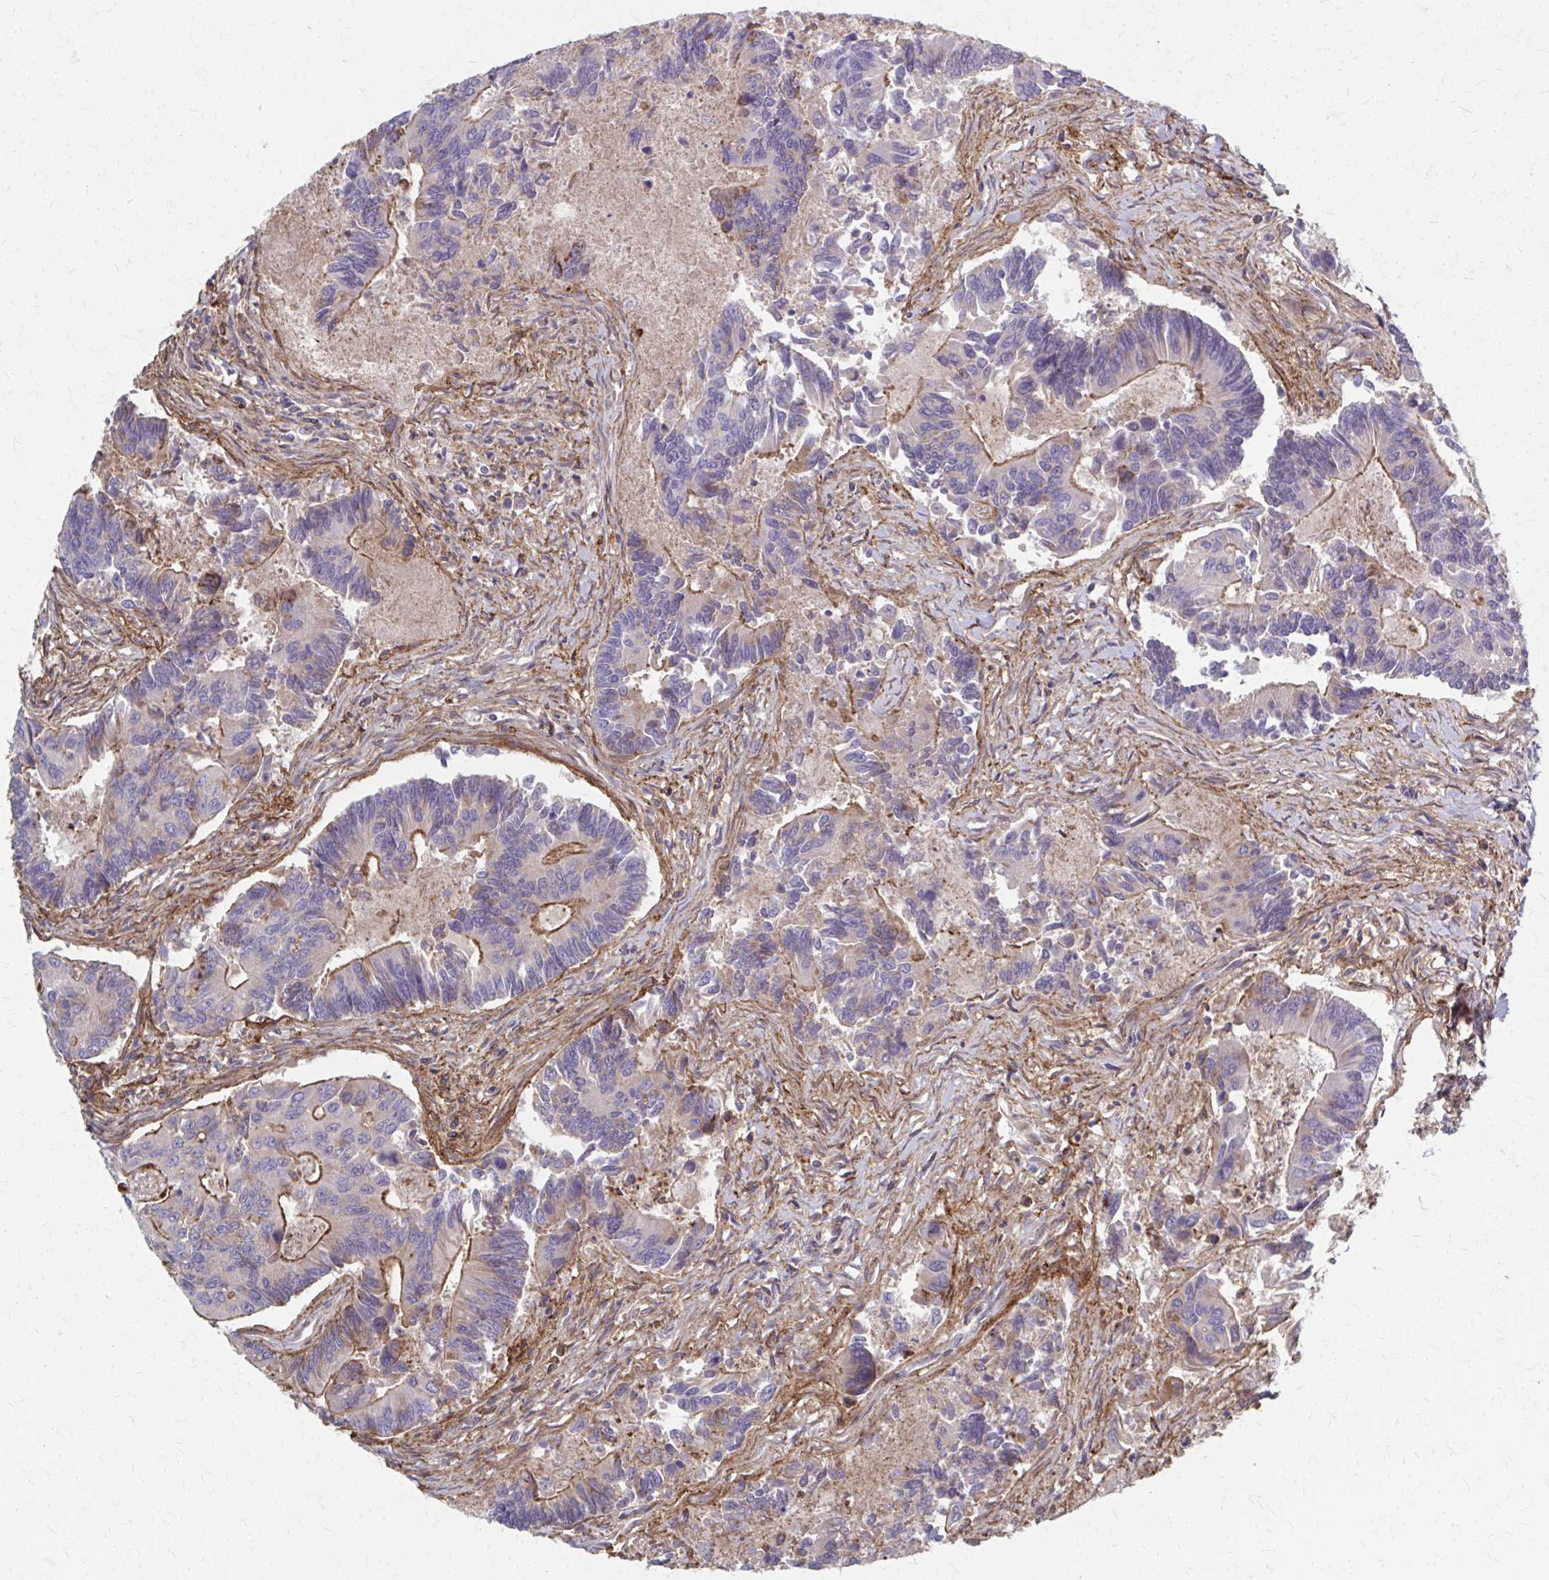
{"staining": {"intensity": "moderate", "quantity": "<25%", "location": "cytoplasmic/membranous"}, "tissue": "colorectal cancer", "cell_type": "Tumor cells", "image_type": "cancer", "snomed": [{"axis": "morphology", "description": "Adenocarcinoma, NOS"}, {"axis": "topography", "description": "Colon"}], "caption": "Colorectal cancer (adenocarcinoma) was stained to show a protein in brown. There is low levels of moderate cytoplasmic/membranous expression in approximately <25% of tumor cells. (Brightfield microscopy of DAB IHC at high magnification).", "gene": "MMP14", "patient": {"sex": "female", "age": 67}}